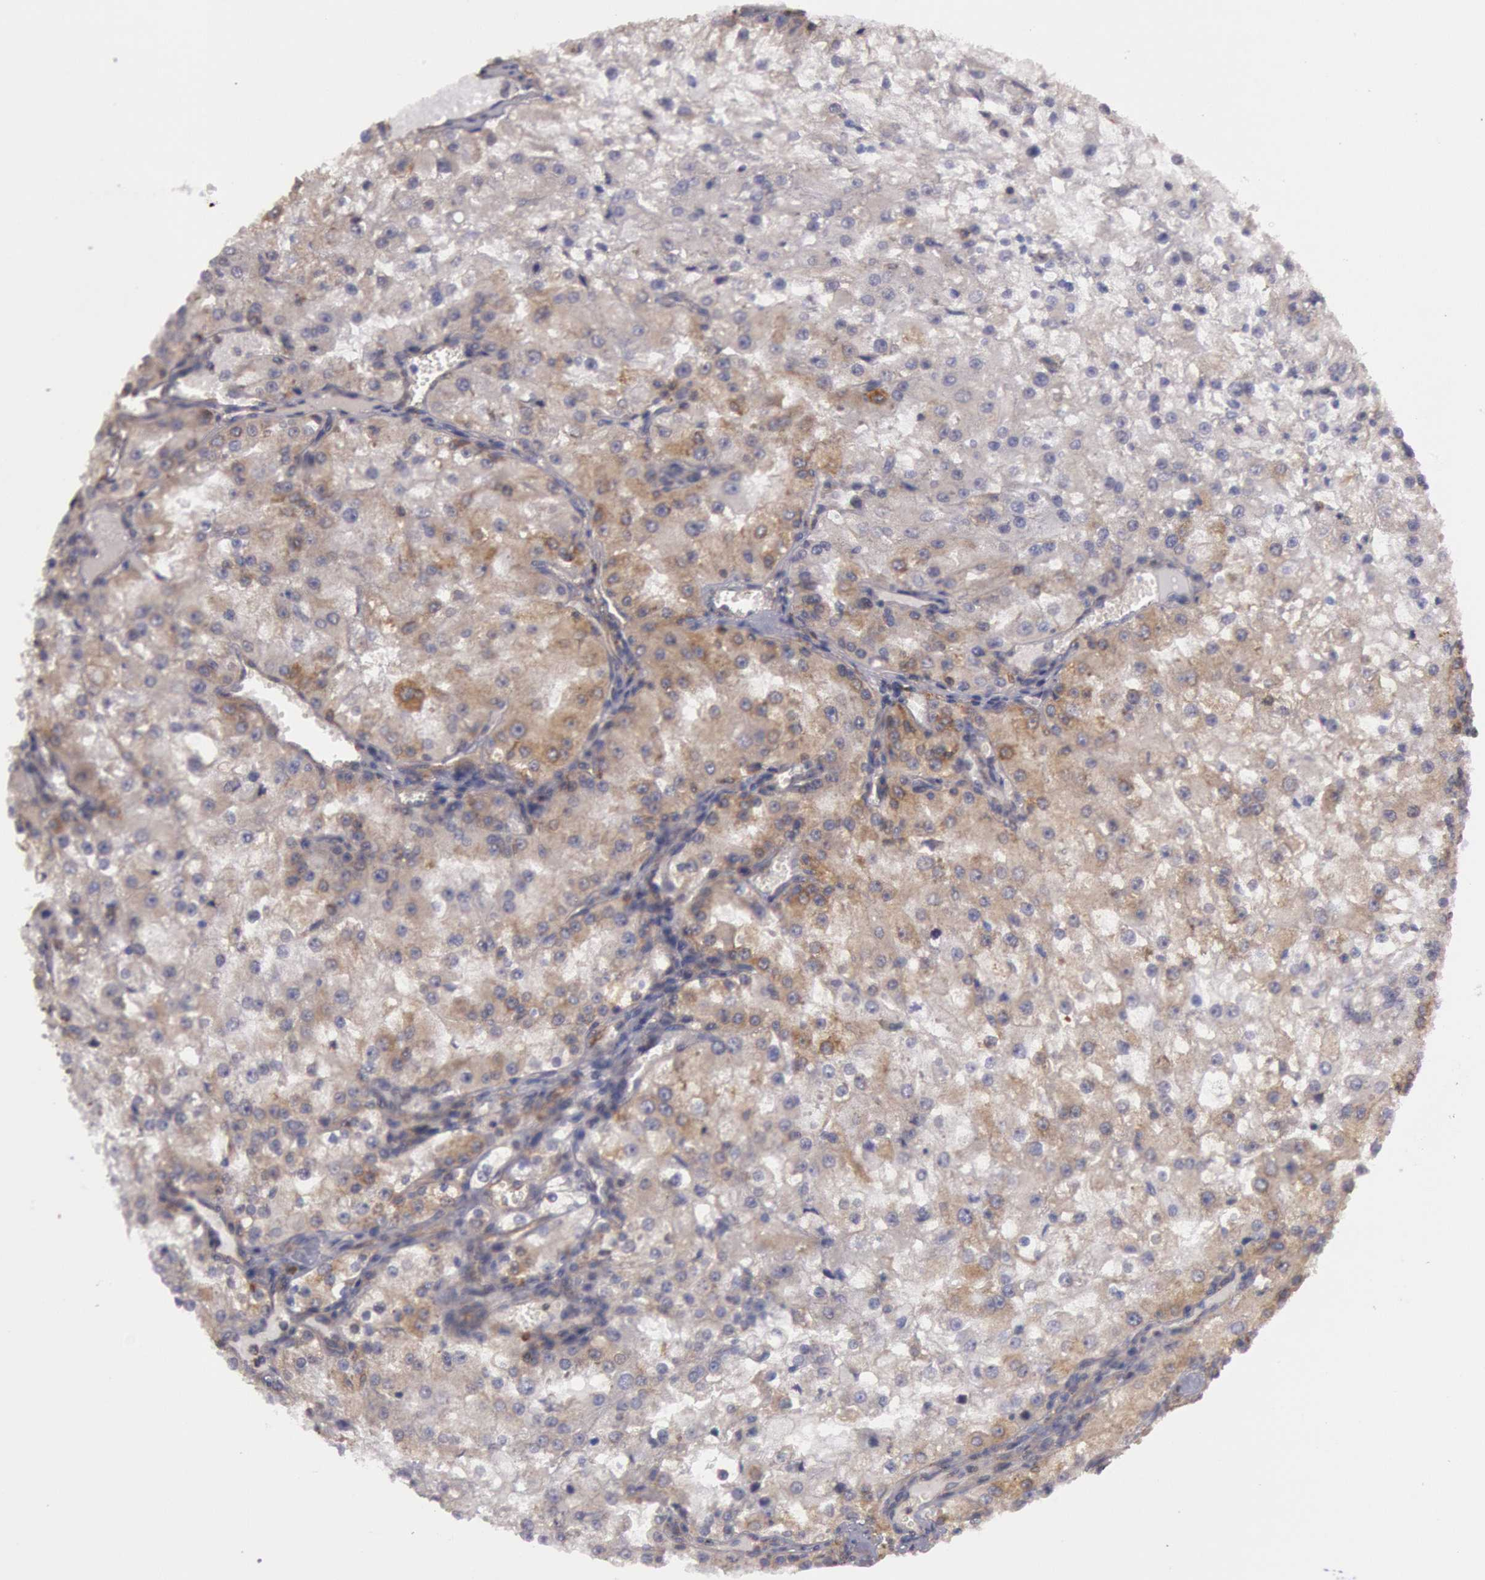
{"staining": {"intensity": "weak", "quantity": "25%-75%", "location": "cytoplasmic/membranous"}, "tissue": "renal cancer", "cell_type": "Tumor cells", "image_type": "cancer", "snomed": [{"axis": "morphology", "description": "Adenocarcinoma, NOS"}, {"axis": "topography", "description": "Kidney"}], "caption": "This image displays IHC staining of adenocarcinoma (renal), with low weak cytoplasmic/membranous expression in approximately 25%-75% of tumor cells.", "gene": "TRIB2", "patient": {"sex": "female", "age": 74}}